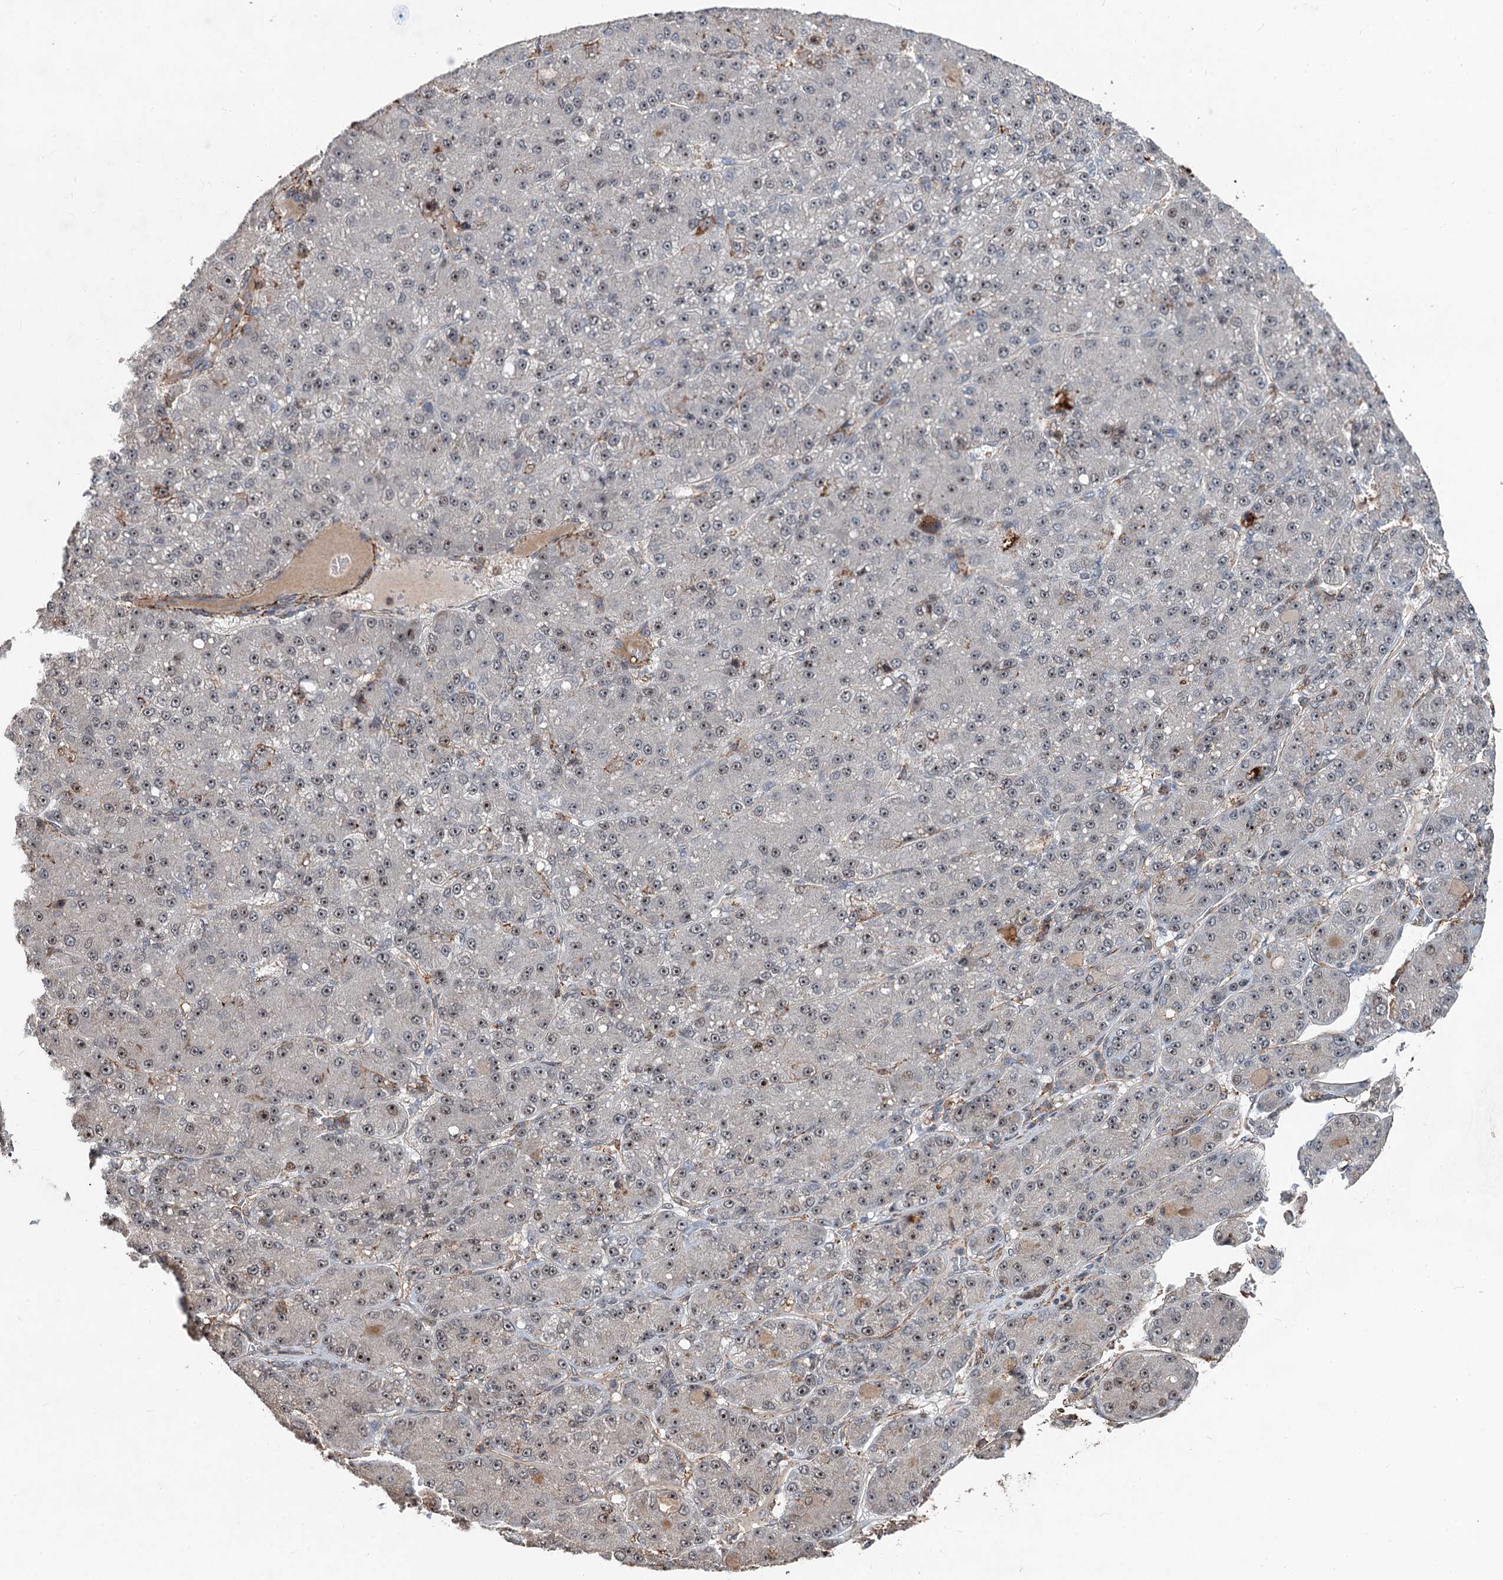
{"staining": {"intensity": "weak", "quantity": ">75%", "location": "nuclear"}, "tissue": "liver cancer", "cell_type": "Tumor cells", "image_type": "cancer", "snomed": [{"axis": "morphology", "description": "Carcinoma, Hepatocellular, NOS"}, {"axis": "topography", "description": "Liver"}], "caption": "High-power microscopy captured an IHC photomicrograph of liver hepatocellular carcinoma, revealing weak nuclear positivity in approximately >75% of tumor cells.", "gene": "TMA16", "patient": {"sex": "male", "age": 67}}